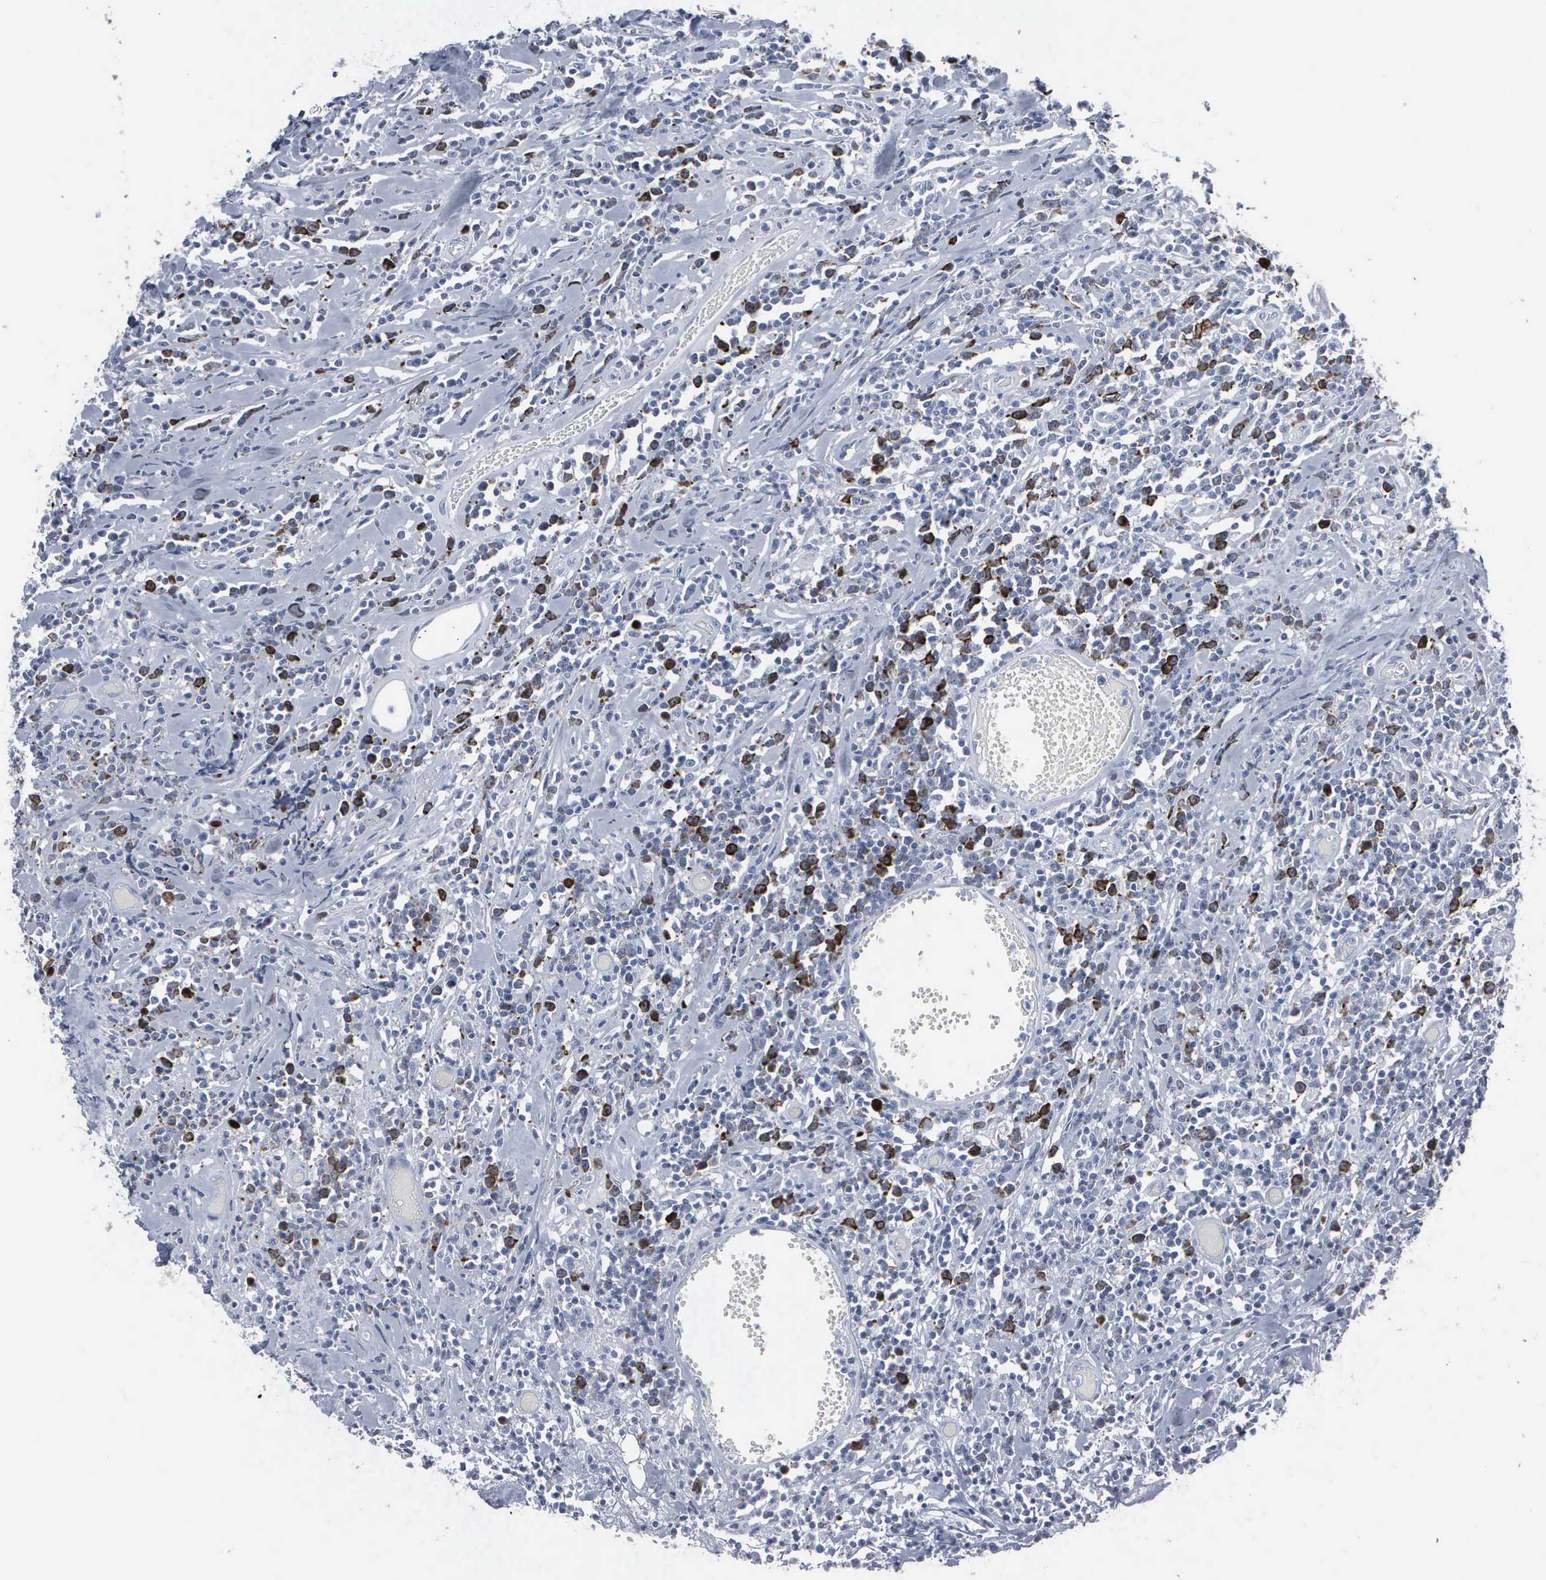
{"staining": {"intensity": "strong", "quantity": "<25%", "location": "cytoplasmic/membranous,nuclear"}, "tissue": "lymphoma", "cell_type": "Tumor cells", "image_type": "cancer", "snomed": [{"axis": "morphology", "description": "Malignant lymphoma, non-Hodgkin's type, High grade"}, {"axis": "topography", "description": "Colon"}], "caption": "Immunohistochemical staining of lymphoma shows medium levels of strong cytoplasmic/membranous and nuclear staining in approximately <25% of tumor cells.", "gene": "CCNB1", "patient": {"sex": "male", "age": 82}}